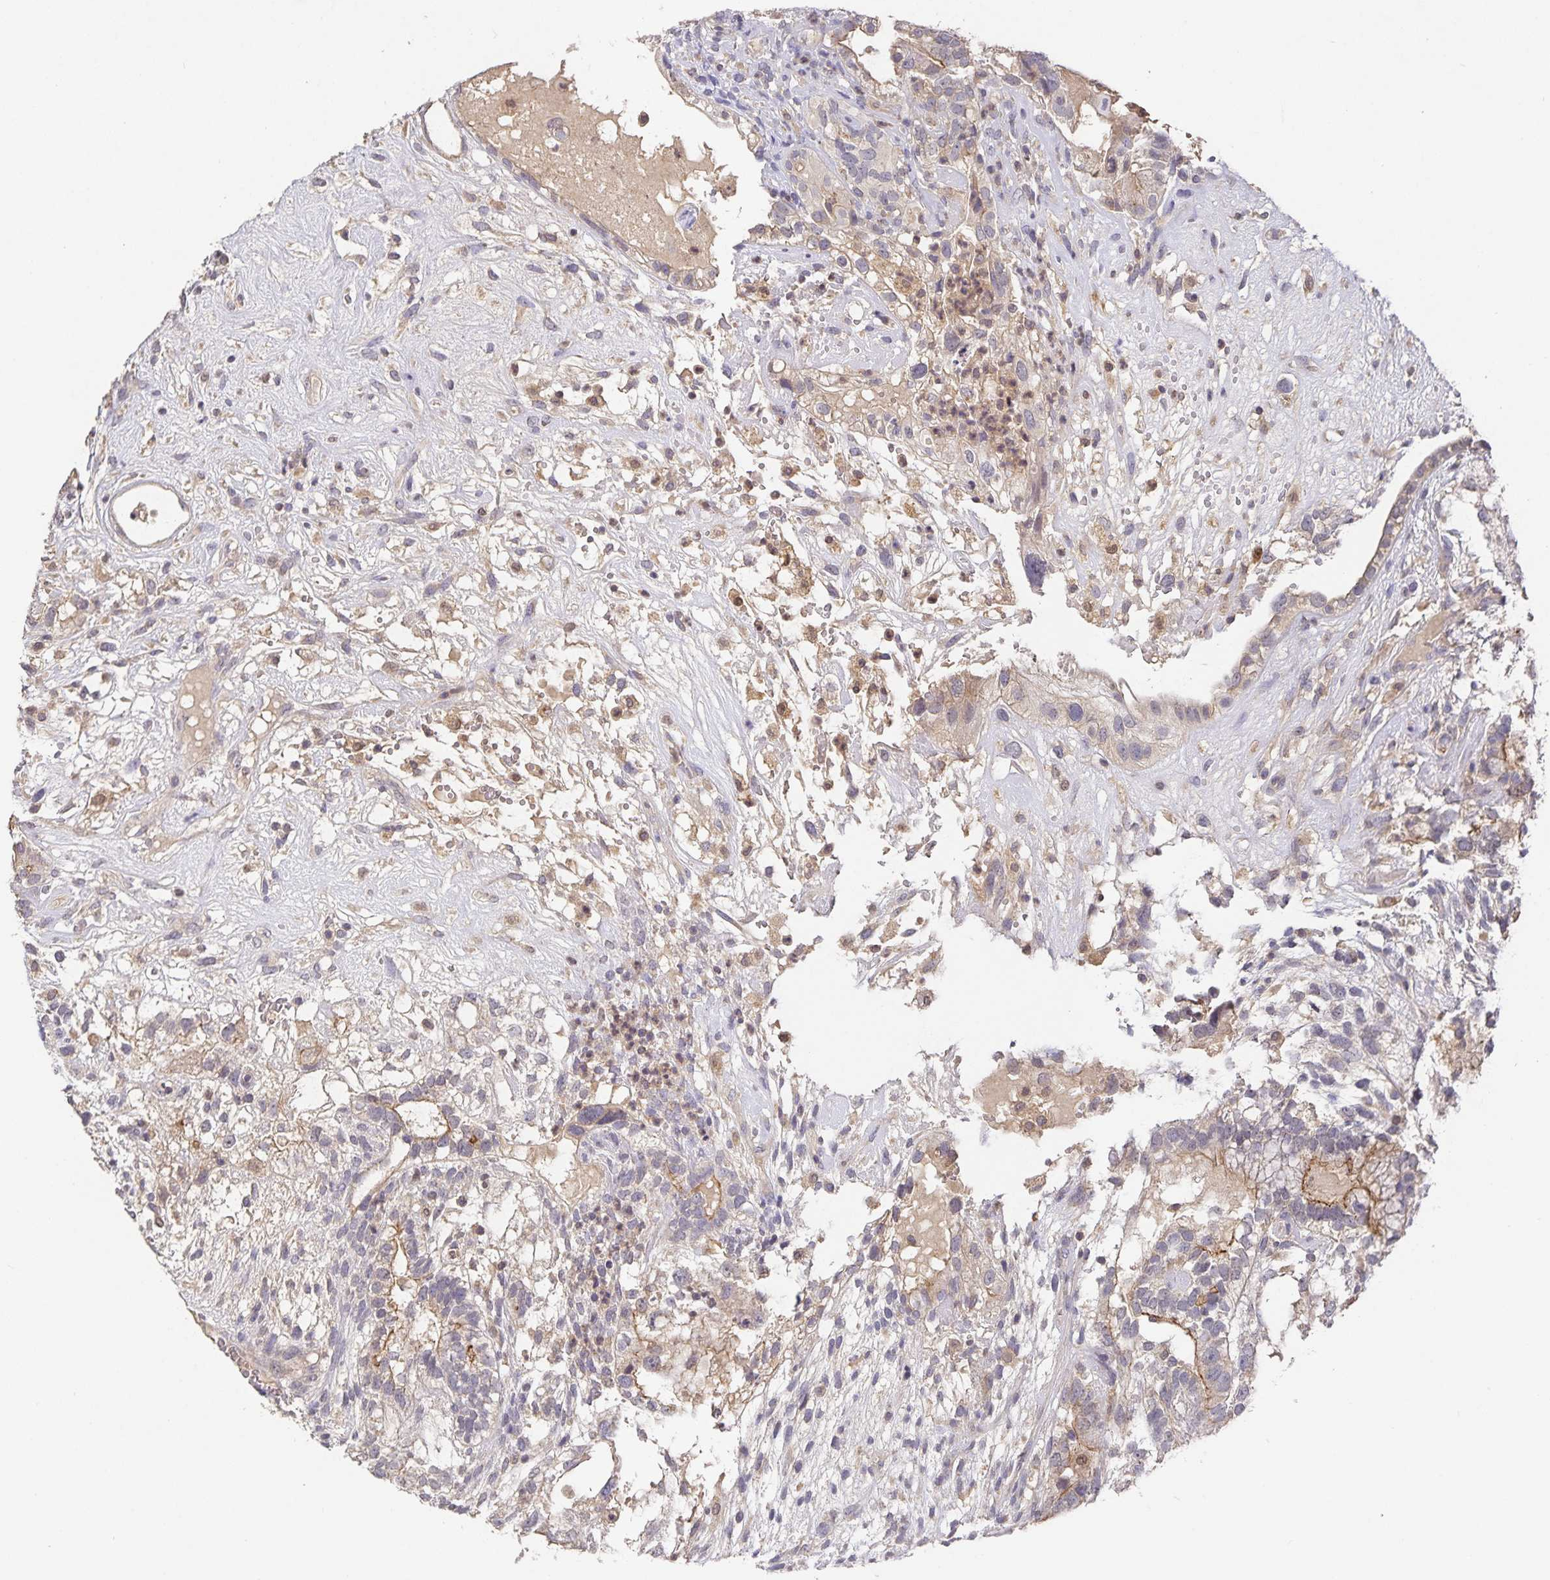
{"staining": {"intensity": "moderate", "quantity": "<25%", "location": "cytoplasmic/membranous"}, "tissue": "testis cancer", "cell_type": "Tumor cells", "image_type": "cancer", "snomed": [{"axis": "morphology", "description": "Seminoma, NOS"}, {"axis": "morphology", "description": "Carcinoma, Embryonal, NOS"}, {"axis": "topography", "description": "Testis"}], "caption": "This micrograph shows IHC staining of human embryonal carcinoma (testis), with low moderate cytoplasmic/membranous staining in approximately <25% of tumor cells.", "gene": "HEPN1", "patient": {"sex": "male", "age": 41}}